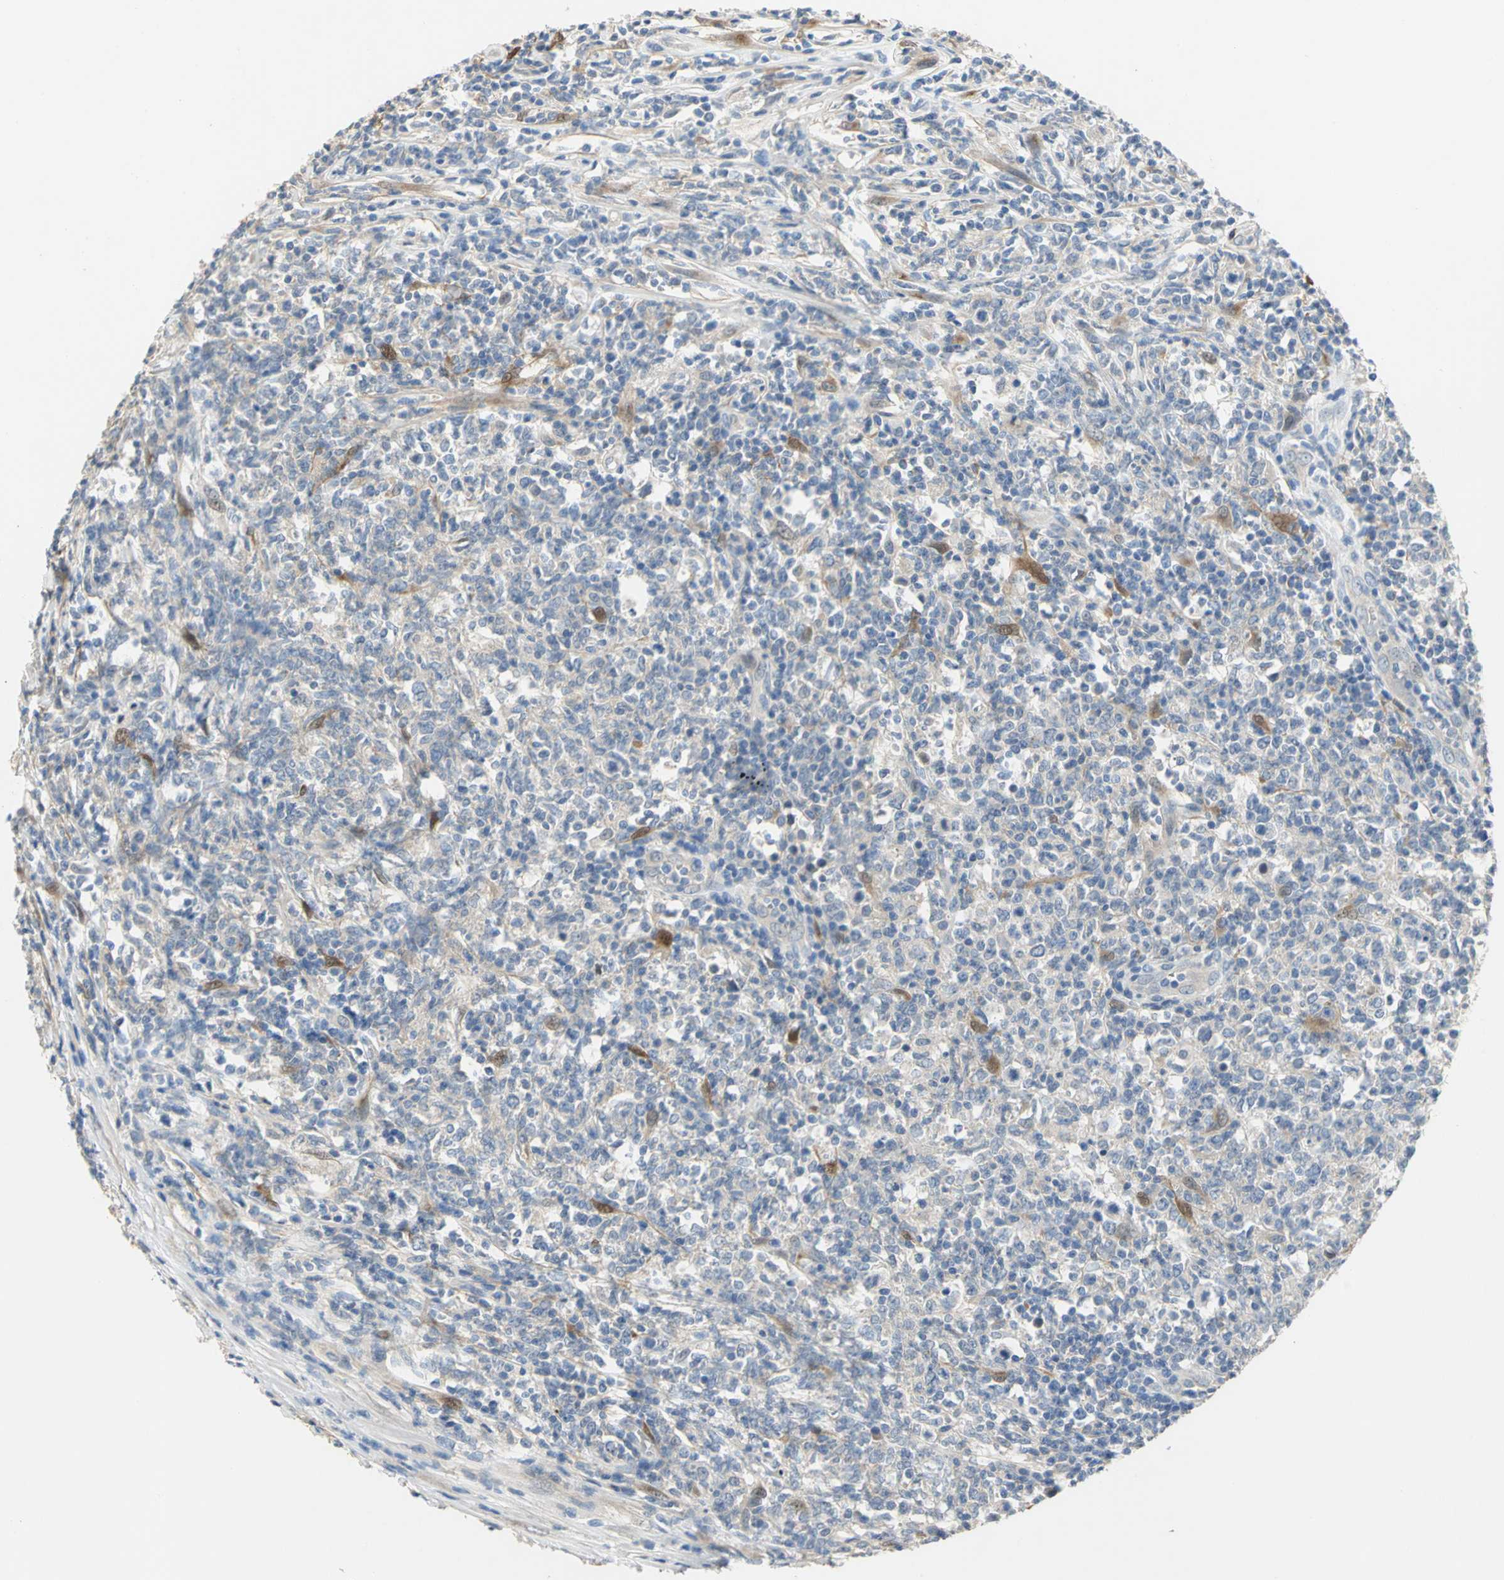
{"staining": {"intensity": "negative", "quantity": "none", "location": "none"}, "tissue": "lymphoma", "cell_type": "Tumor cells", "image_type": "cancer", "snomed": [{"axis": "morphology", "description": "Malignant lymphoma, non-Hodgkin's type, High grade"}, {"axis": "topography", "description": "Lymph node"}], "caption": "High magnification brightfield microscopy of high-grade malignant lymphoma, non-Hodgkin's type stained with DAB (3,3'-diaminobenzidine) (brown) and counterstained with hematoxylin (blue): tumor cells show no significant expression.", "gene": "IL17RB", "patient": {"sex": "female", "age": 84}}